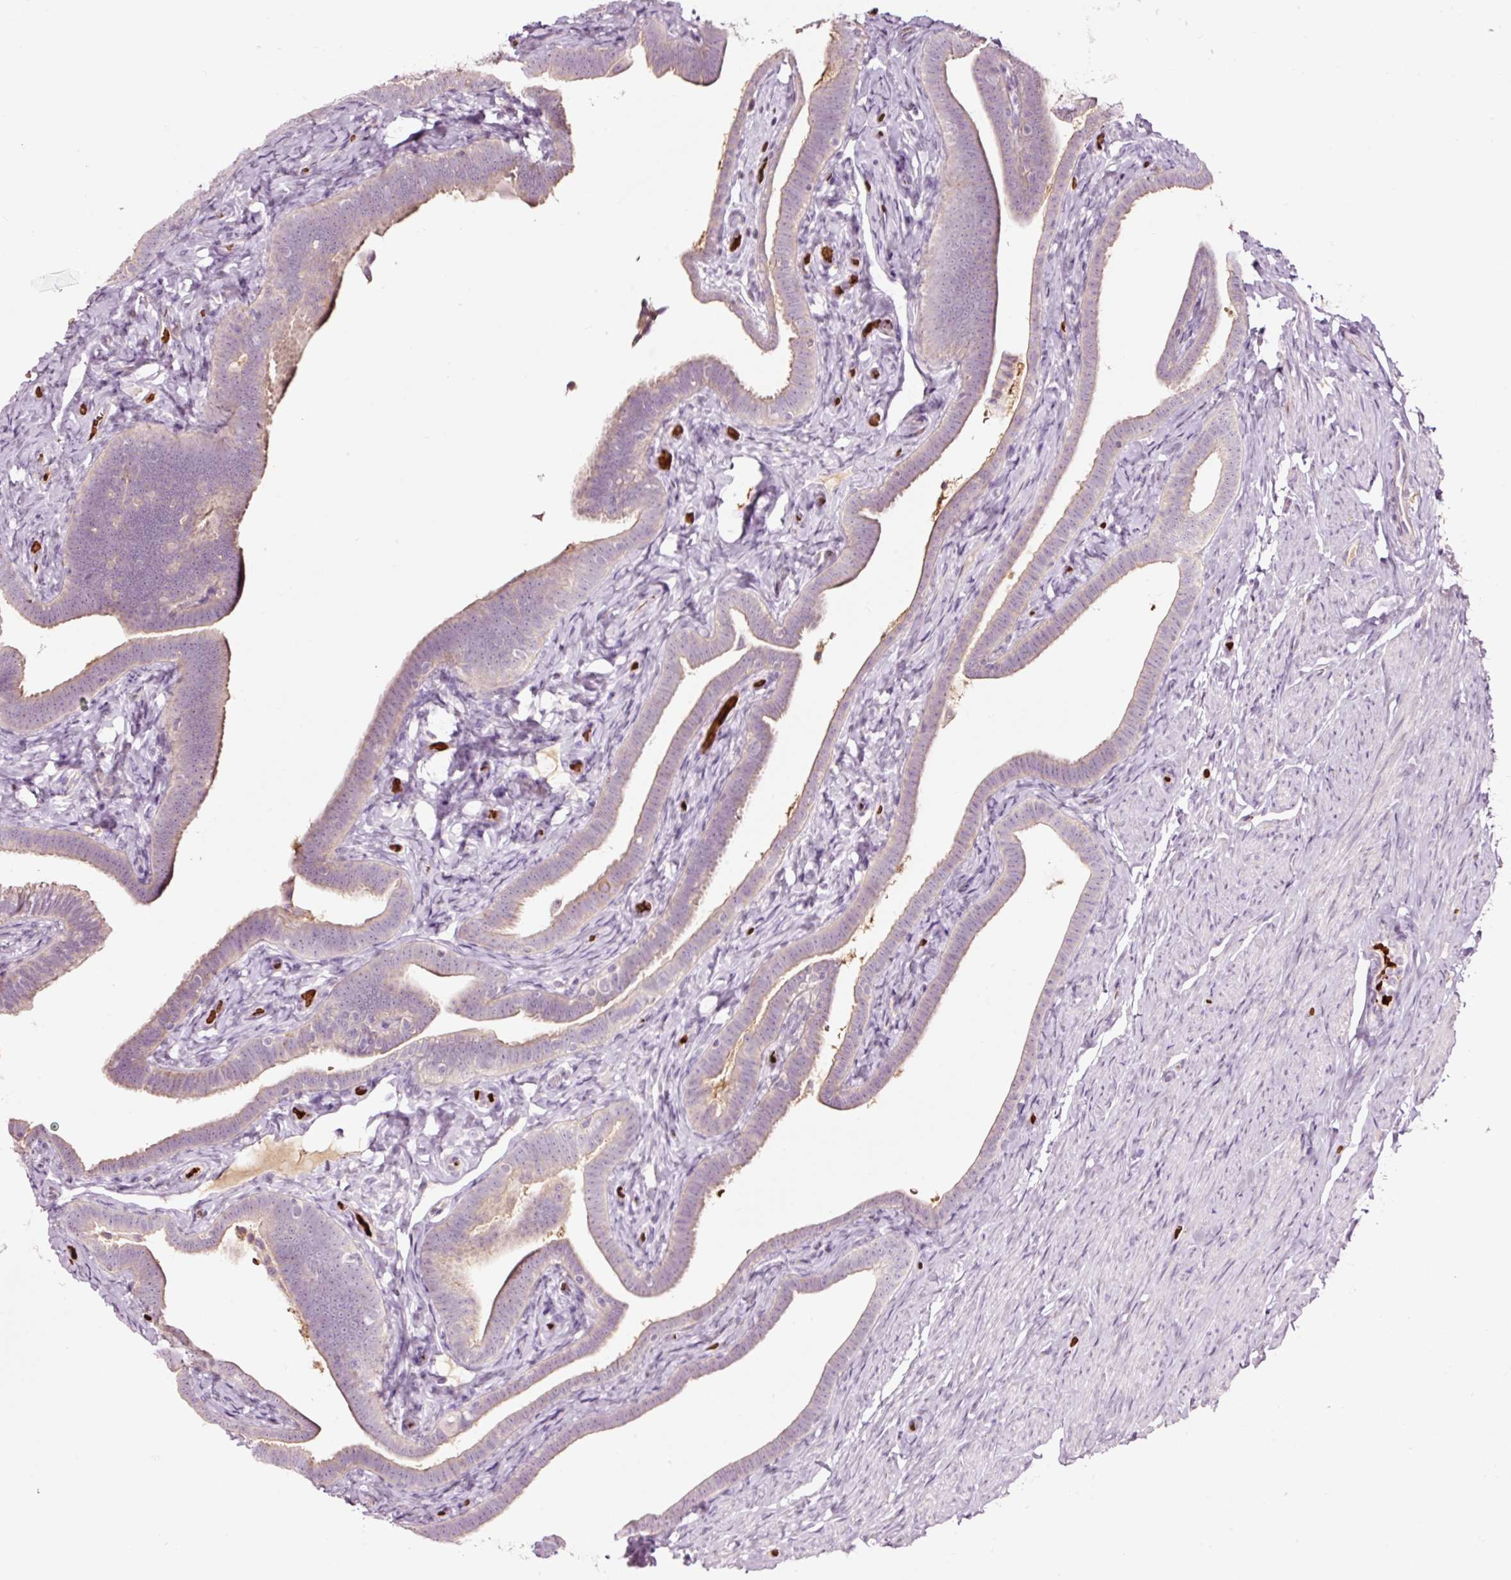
{"staining": {"intensity": "weak", "quantity": "25%-75%", "location": "cytoplasmic/membranous"}, "tissue": "fallopian tube", "cell_type": "Glandular cells", "image_type": "normal", "snomed": [{"axis": "morphology", "description": "Normal tissue, NOS"}, {"axis": "topography", "description": "Fallopian tube"}], "caption": "A photomicrograph of fallopian tube stained for a protein shows weak cytoplasmic/membranous brown staining in glandular cells. (Stains: DAB in brown, nuclei in blue, Microscopy: brightfield microscopy at high magnification).", "gene": "LDHAL6B", "patient": {"sex": "female", "age": 69}}